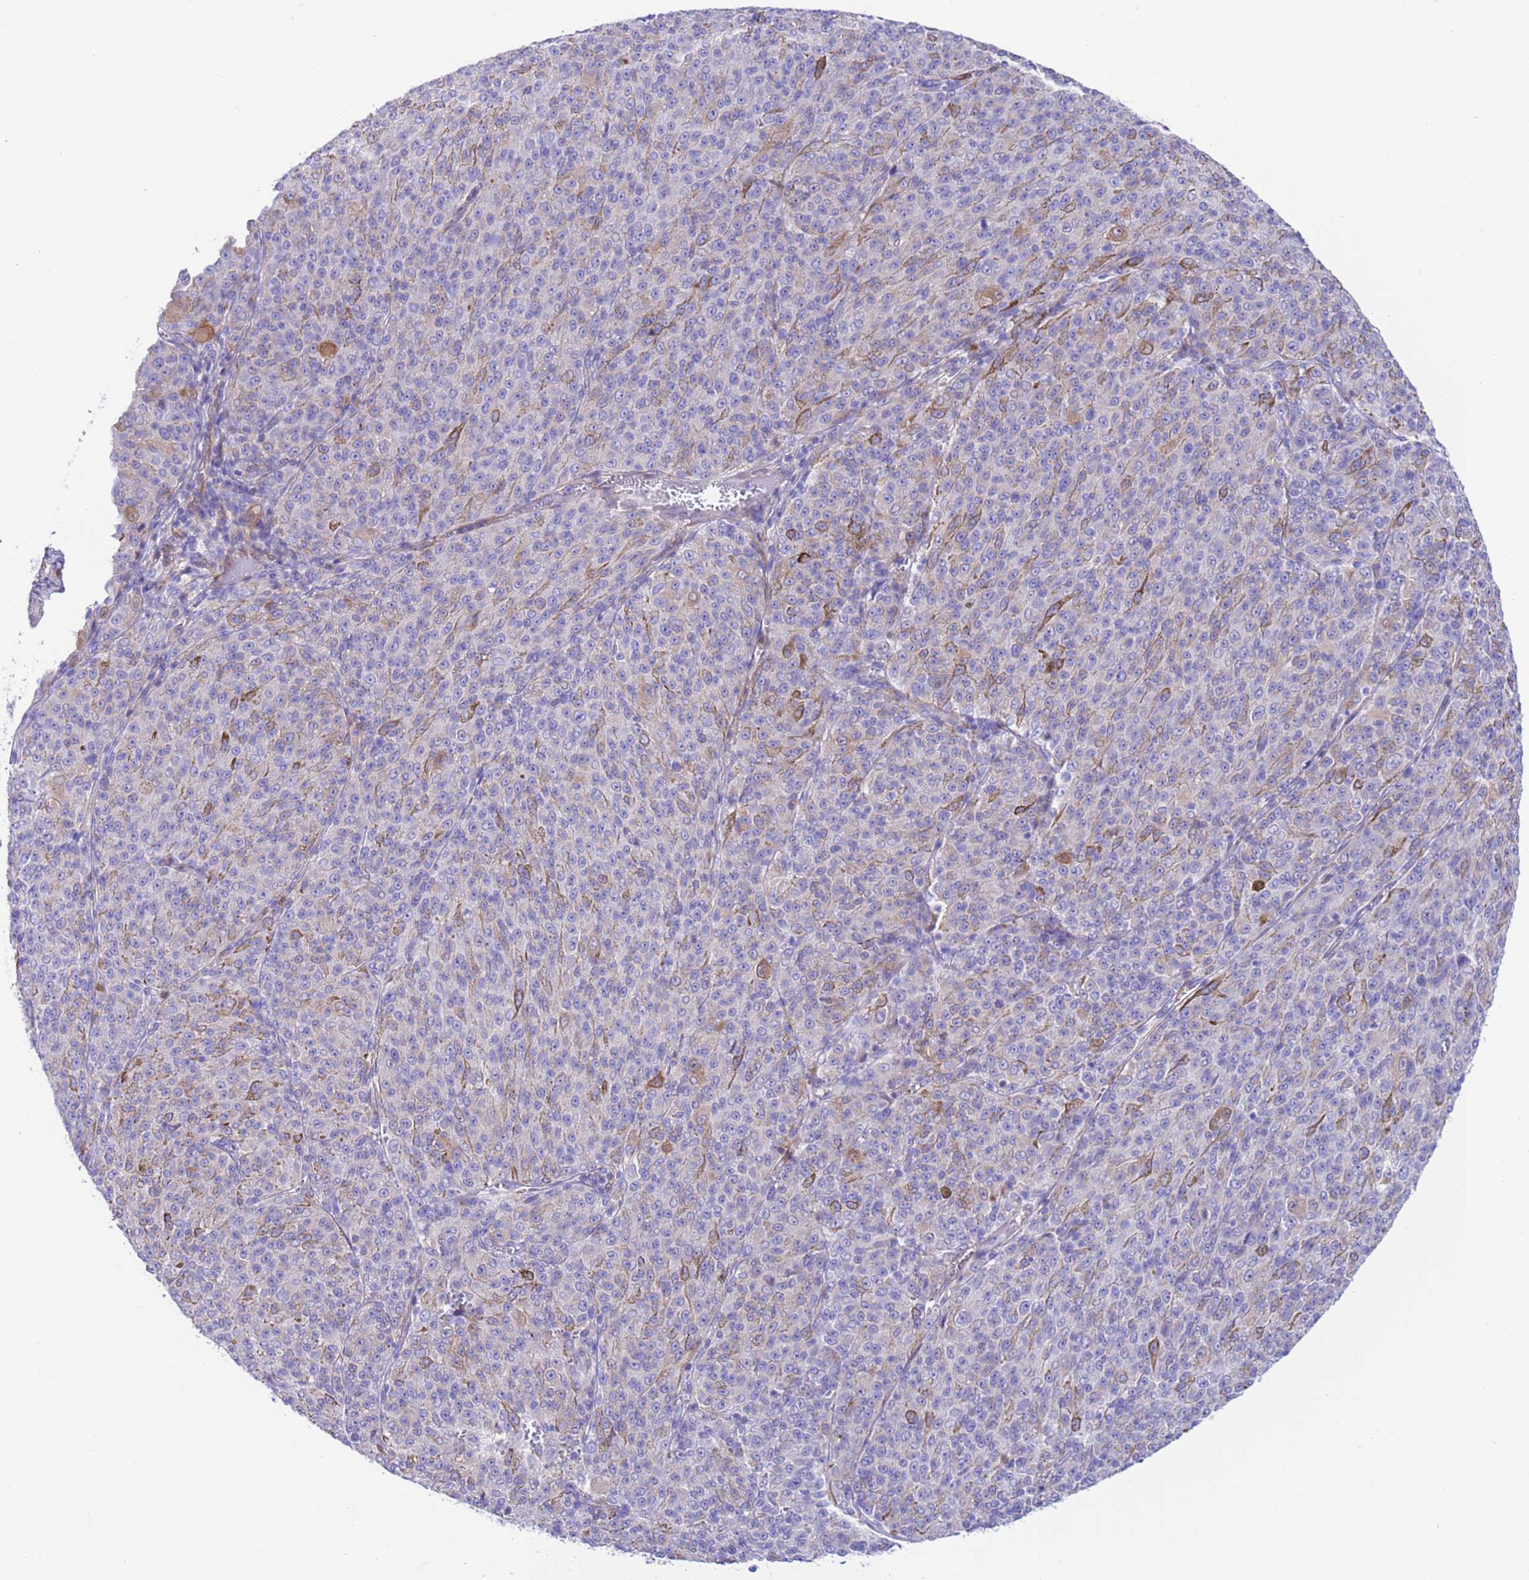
{"staining": {"intensity": "moderate", "quantity": "<25%", "location": "cytoplasmic/membranous,nuclear"}, "tissue": "melanoma", "cell_type": "Tumor cells", "image_type": "cancer", "snomed": [{"axis": "morphology", "description": "Malignant melanoma, NOS"}, {"axis": "topography", "description": "Skin"}], "caption": "Immunohistochemical staining of melanoma demonstrates low levels of moderate cytoplasmic/membranous and nuclear protein positivity in approximately <25% of tumor cells. Nuclei are stained in blue.", "gene": "C6orf47", "patient": {"sex": "female", "age": 52}}